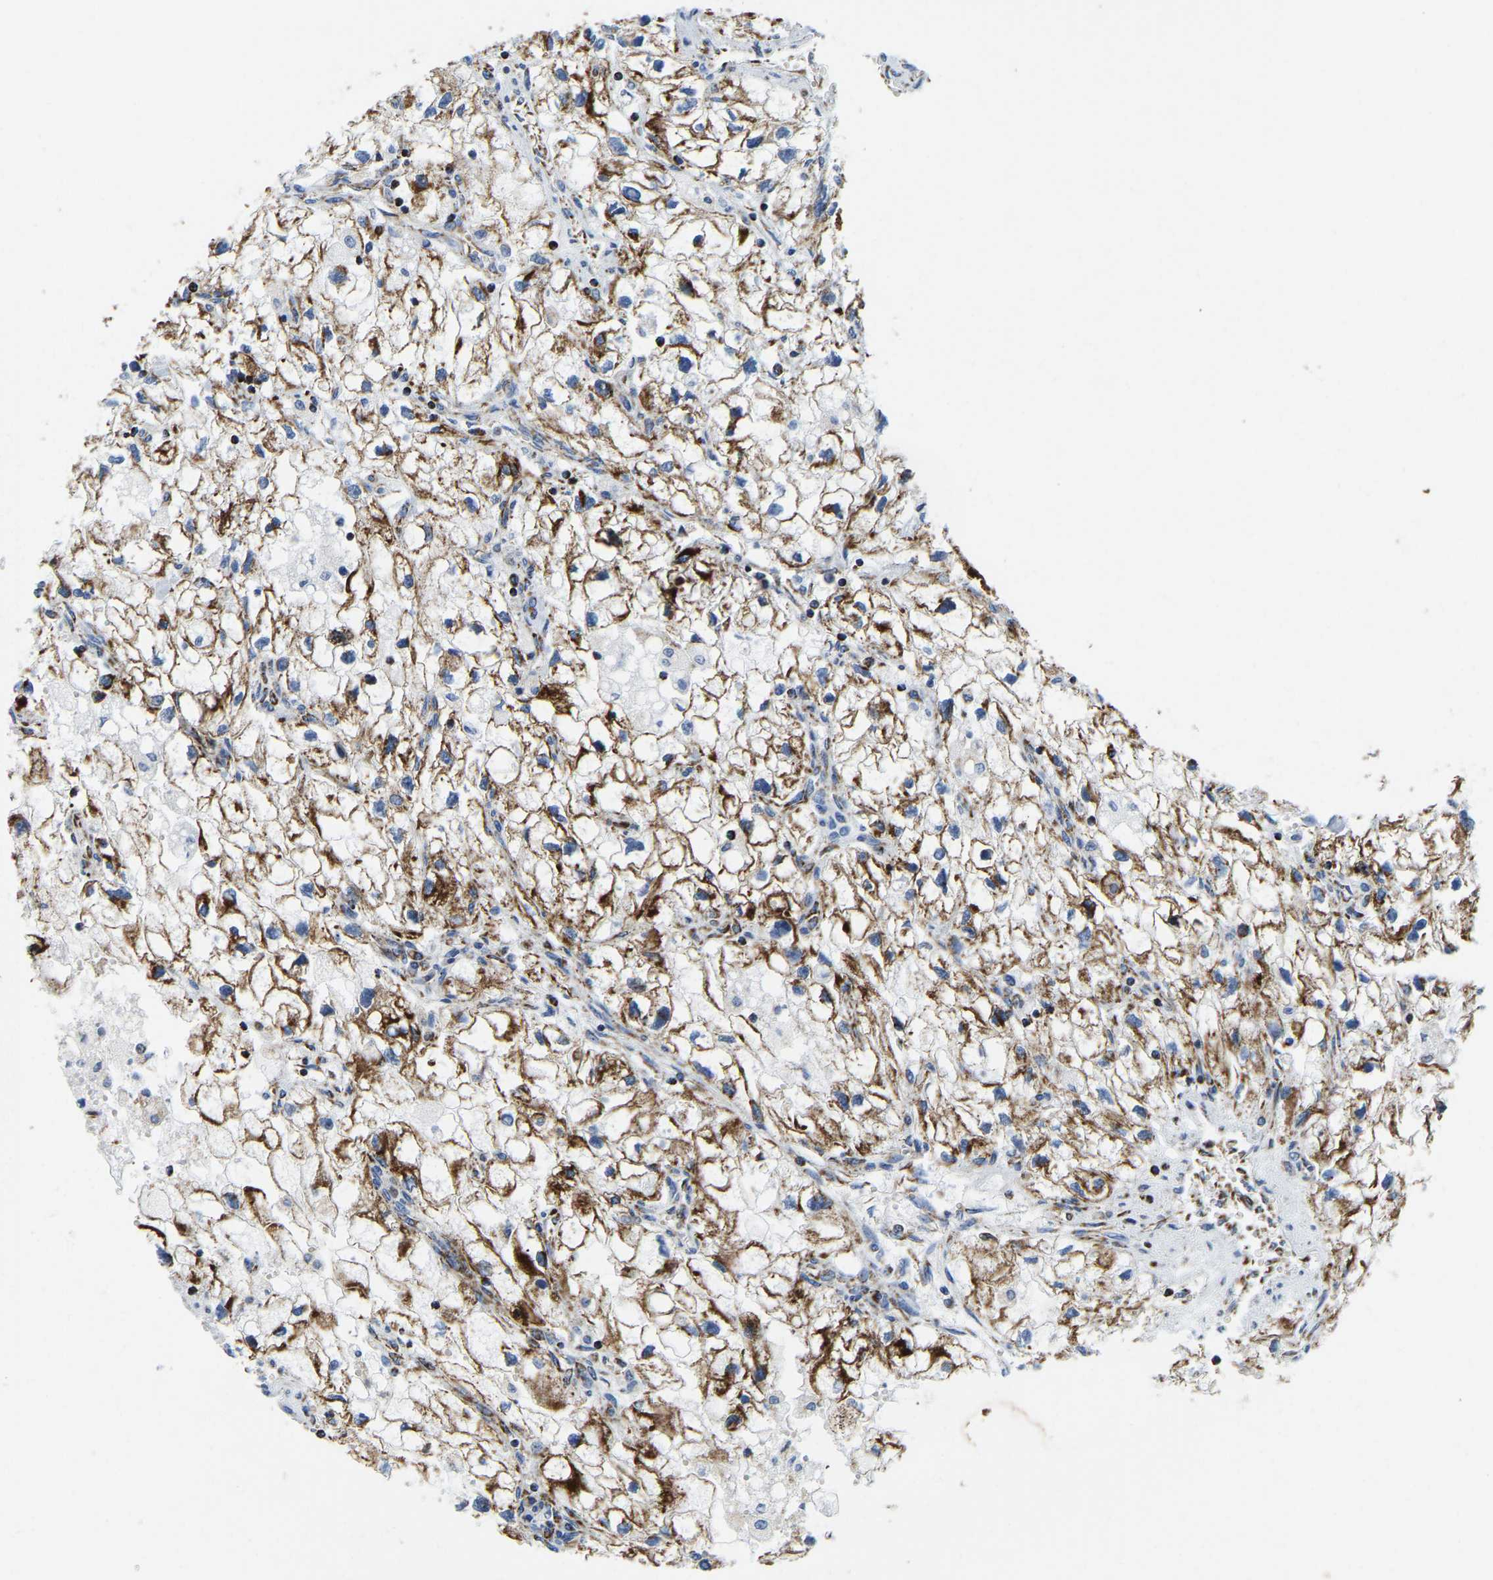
{"staining": {"intensity": "strong", "quantity": ">75%", "location": "cytoplasmic/membranous"}, "tissue": "renal cancer", "cell_type": "Tumor cells", "image_type": "cancer", "snomed": [{"axis": "morphology", "description": "Adenocarcinoma, NOS"}, {"axis": "topography", "description": "Kidney"}], "caption": "Renal cancer (adenocarcinoma) stained for a protein (brown) reveals strong cytoplasmic/membranous positive expression in about >75% of tumor cells.", "gene": "SFXN1", "patient": {"sex": "female", "age": 70}}